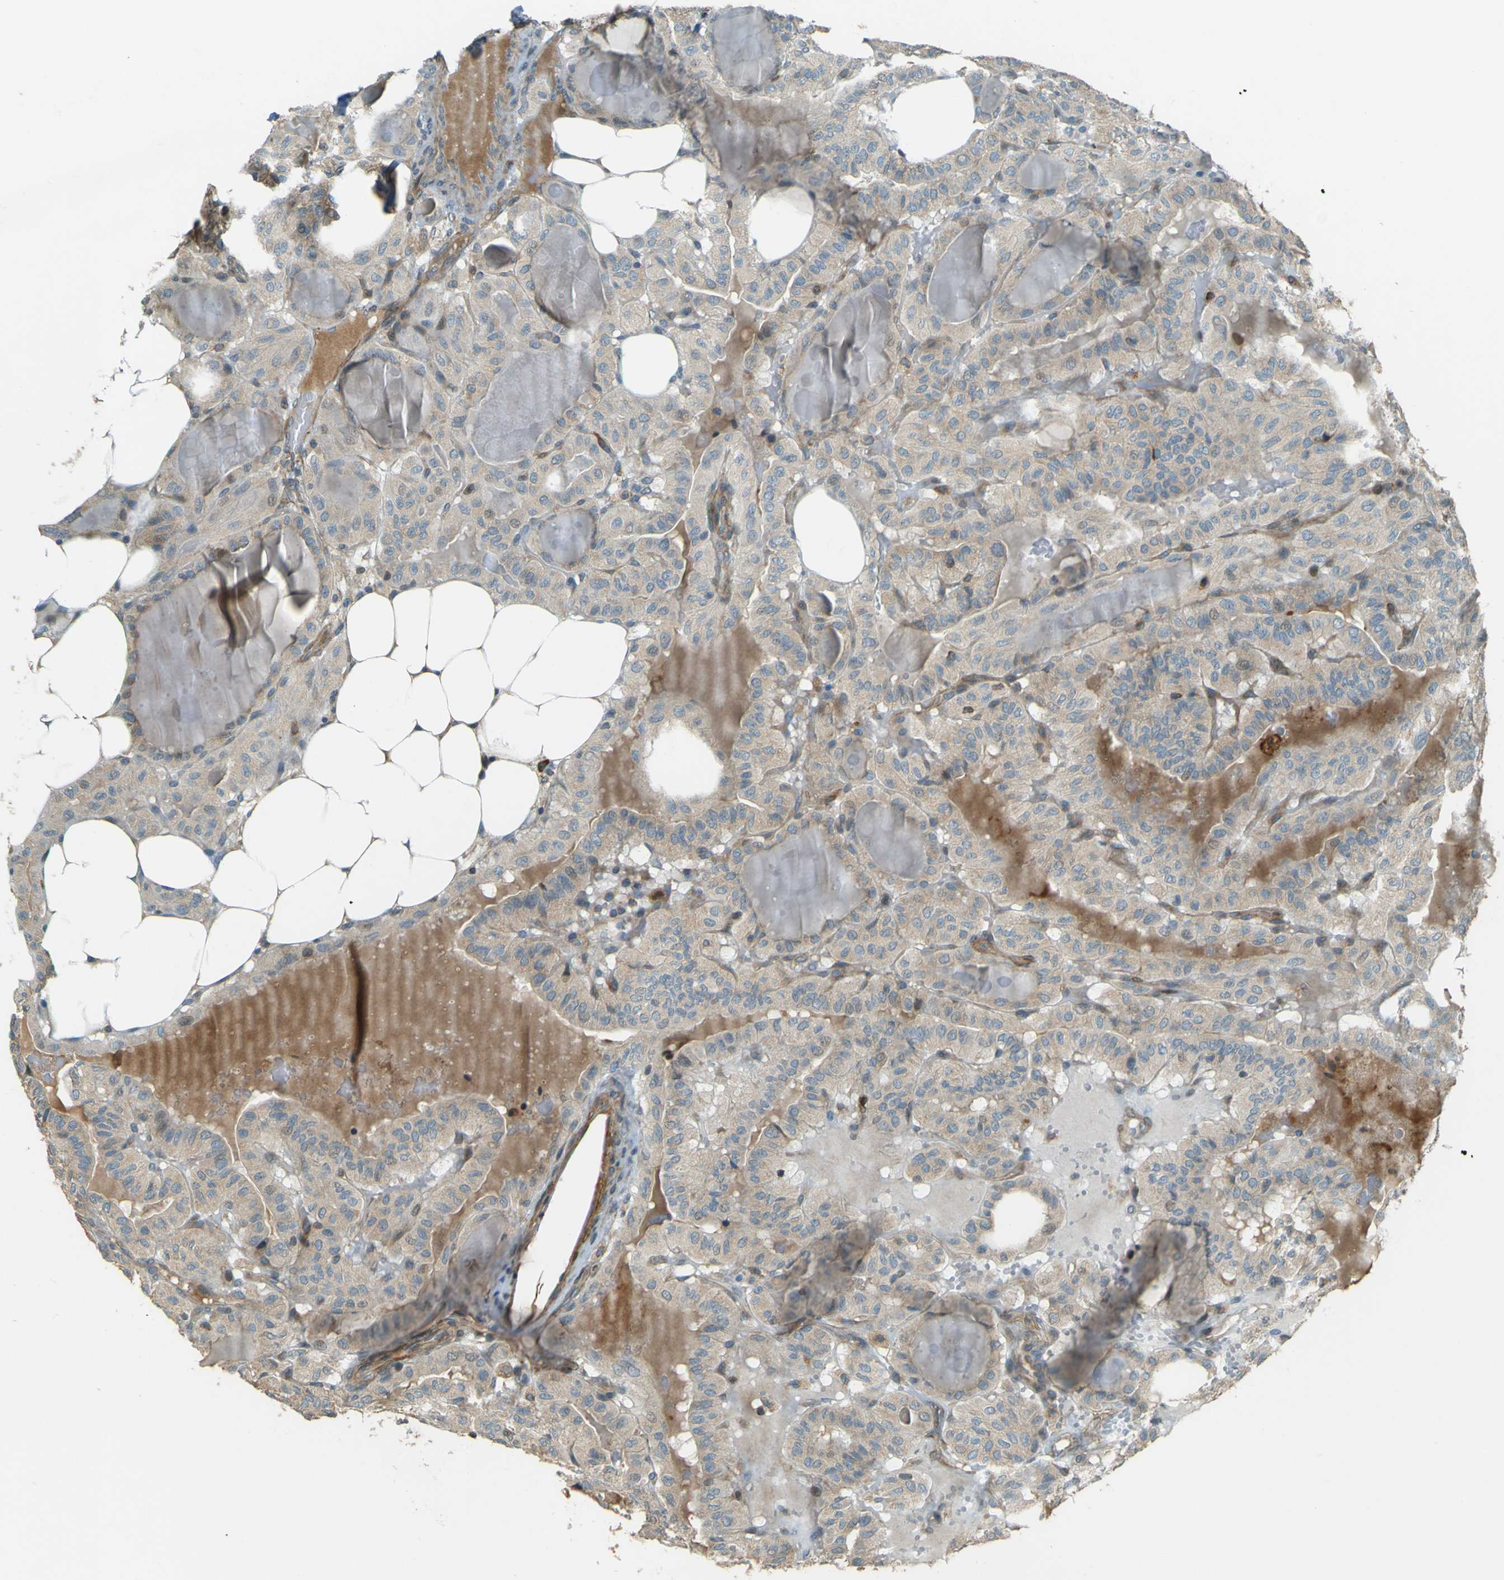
{"staining": {"intensity": "weak", "quantity": ">75%", "location": "cytoplasmic/membranous"}, "tissue": "thyroid cancer", "cell_type": "Tumor cells", "image_type": "cancer", "snomed": [{"axis": "morphology", "description": "Papillary adenocarcinoma, NOS"}, {"axis": "topography", "description": "Thyroid gland"}], "caption": "Immunohistochemical staining of human thyroid cancer reveals low levels of weak cytoplasmic/membranous protein staining in about >75% of tumor cells.", "gene": "LPCAT1", "patient": {"sex": "male", "age": 77}}